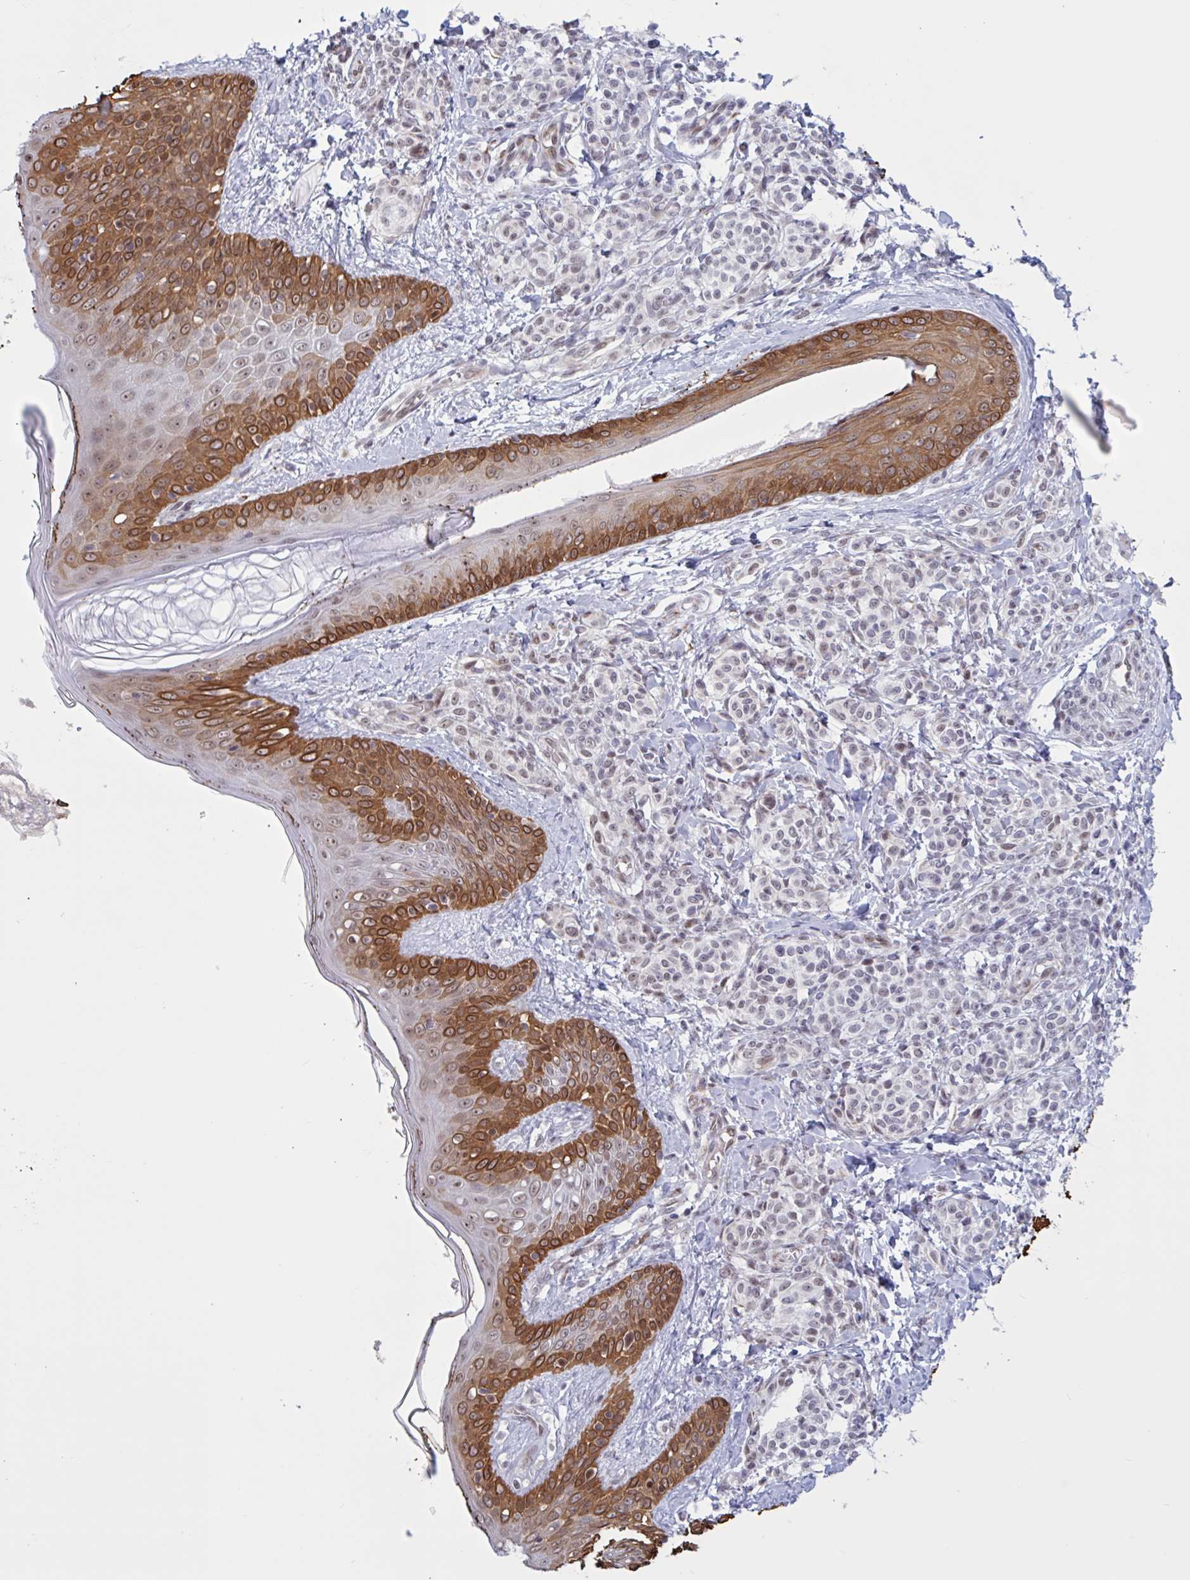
{"staining": {"intensity": "moderate", "quantity": "25%-75%", "location": "nuclear"}, "tissue": "skin", "cell_type": "Fibroblasts", "image_type": "normal", "snomed": [{"axis": "morphology", "description": "Normal tissue, NOS"}, {"axis": "topography", "description": "Skin"}], "caption": "The micrograph reveals immunohistochemical staining of unremarkable skin. There is moderate nuclear positivity is seen in approximately 25%-75% of fibroblasts. Using DAB (3,3'-diaminobenzidine) (brown) and hematoxylin (blue) stains, captured at high magnification using brightfield microscopy.", "gene": "PRMT6", "patient": {"sex": "male", "age": 16}}